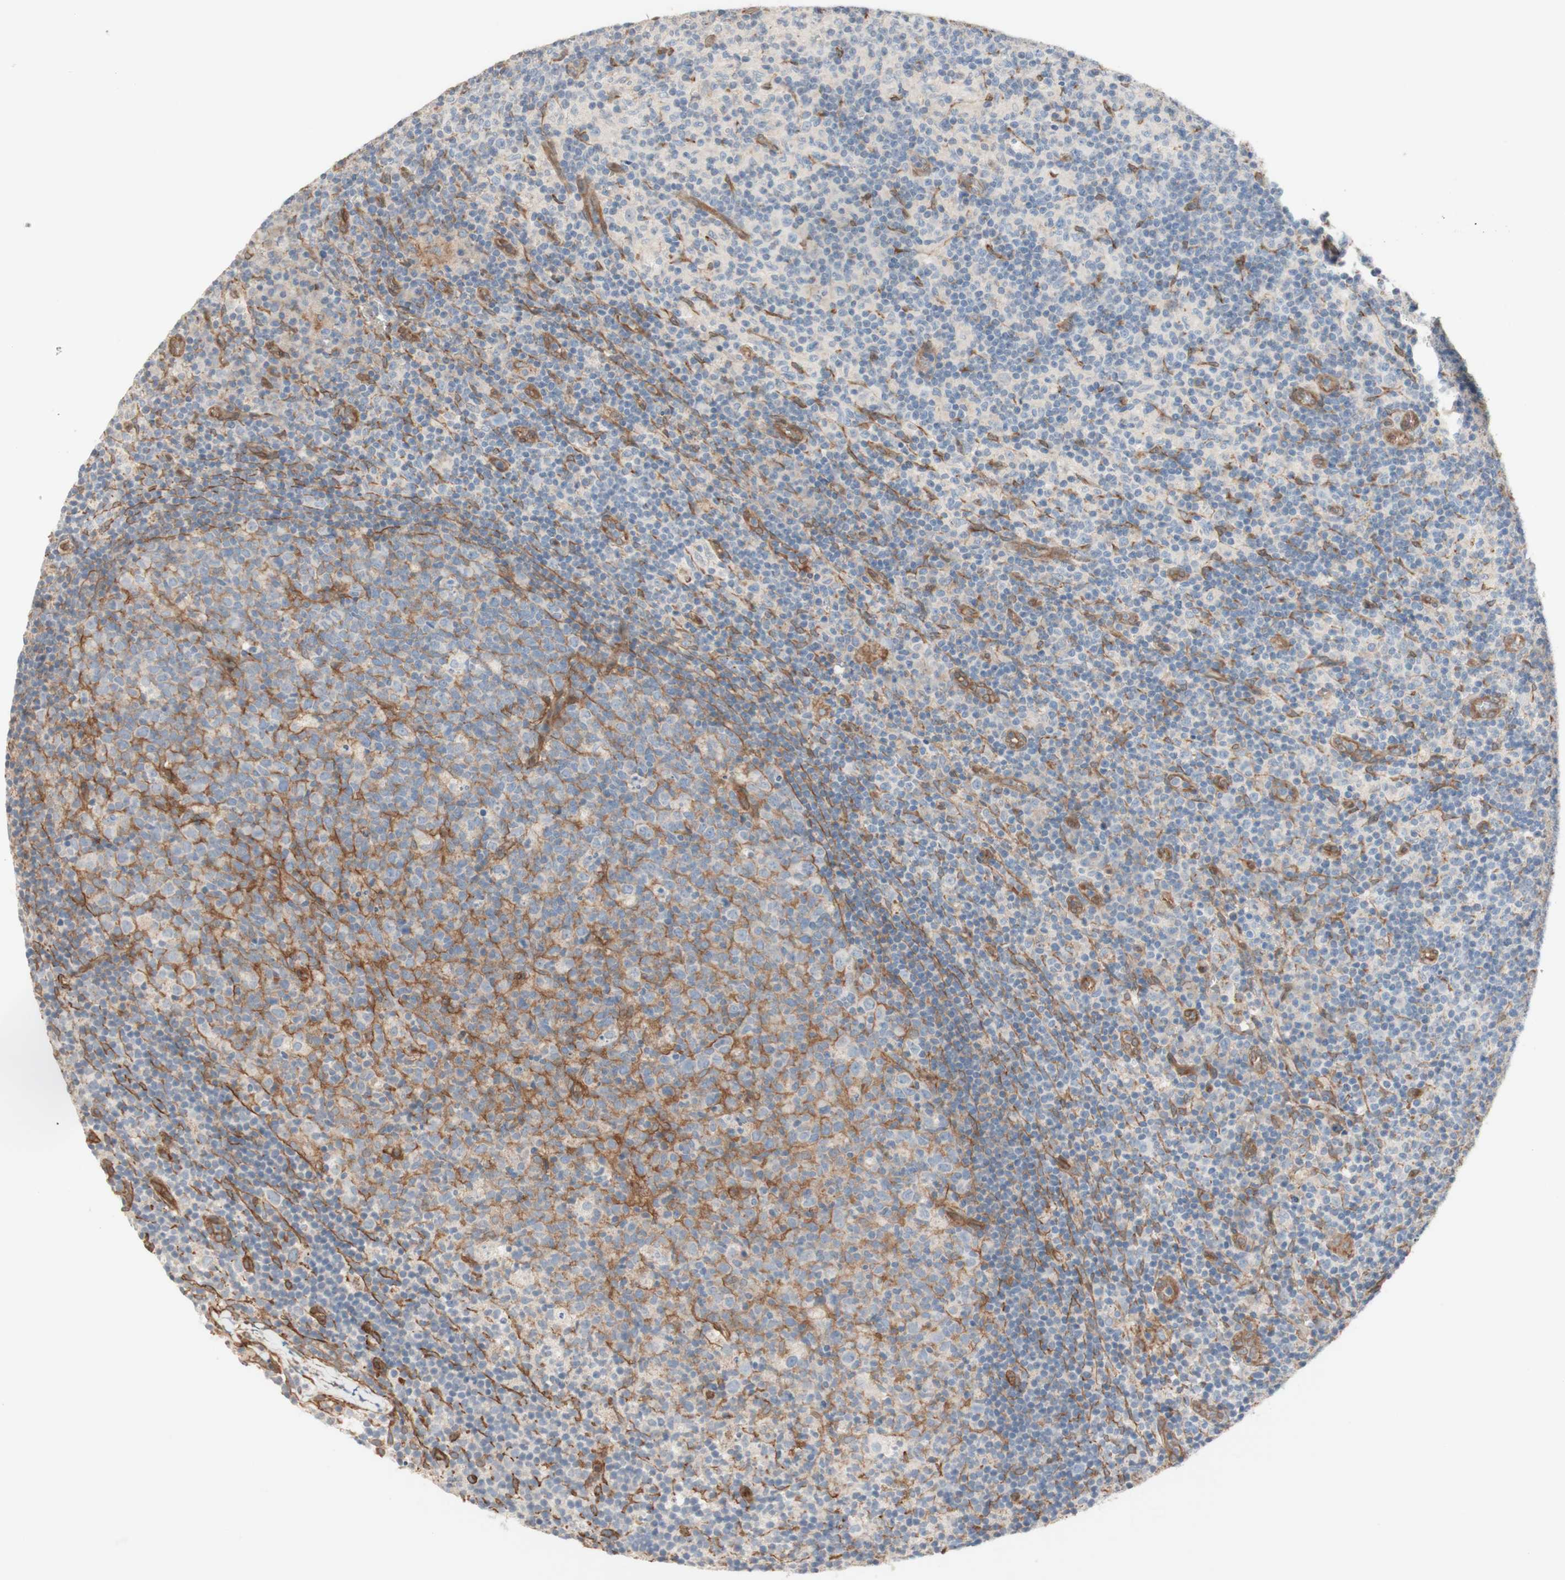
{"staining": {"intensity": "moderate", "quantity": "<25%", "location": "cytoplasmic/membranous"}, "tissue": "lymph node", "cell_type": "Germinal center cells", "image_type": "normal", "snomed": [{"axis": "morphology", "description": "Normal tissue, NOS"}, {"axis": "morphology", "description": "Inflammation, NOS"}, {"axis": "topography", "description": "Lymph node"}], "caption": "Lymph node stained with a brown dye shows moderate cytoplasmic/membranous positive staining in about <25% of germinal center cells.", "gene": "CNN3", "patient": {"sex": "male", "age": 55}}